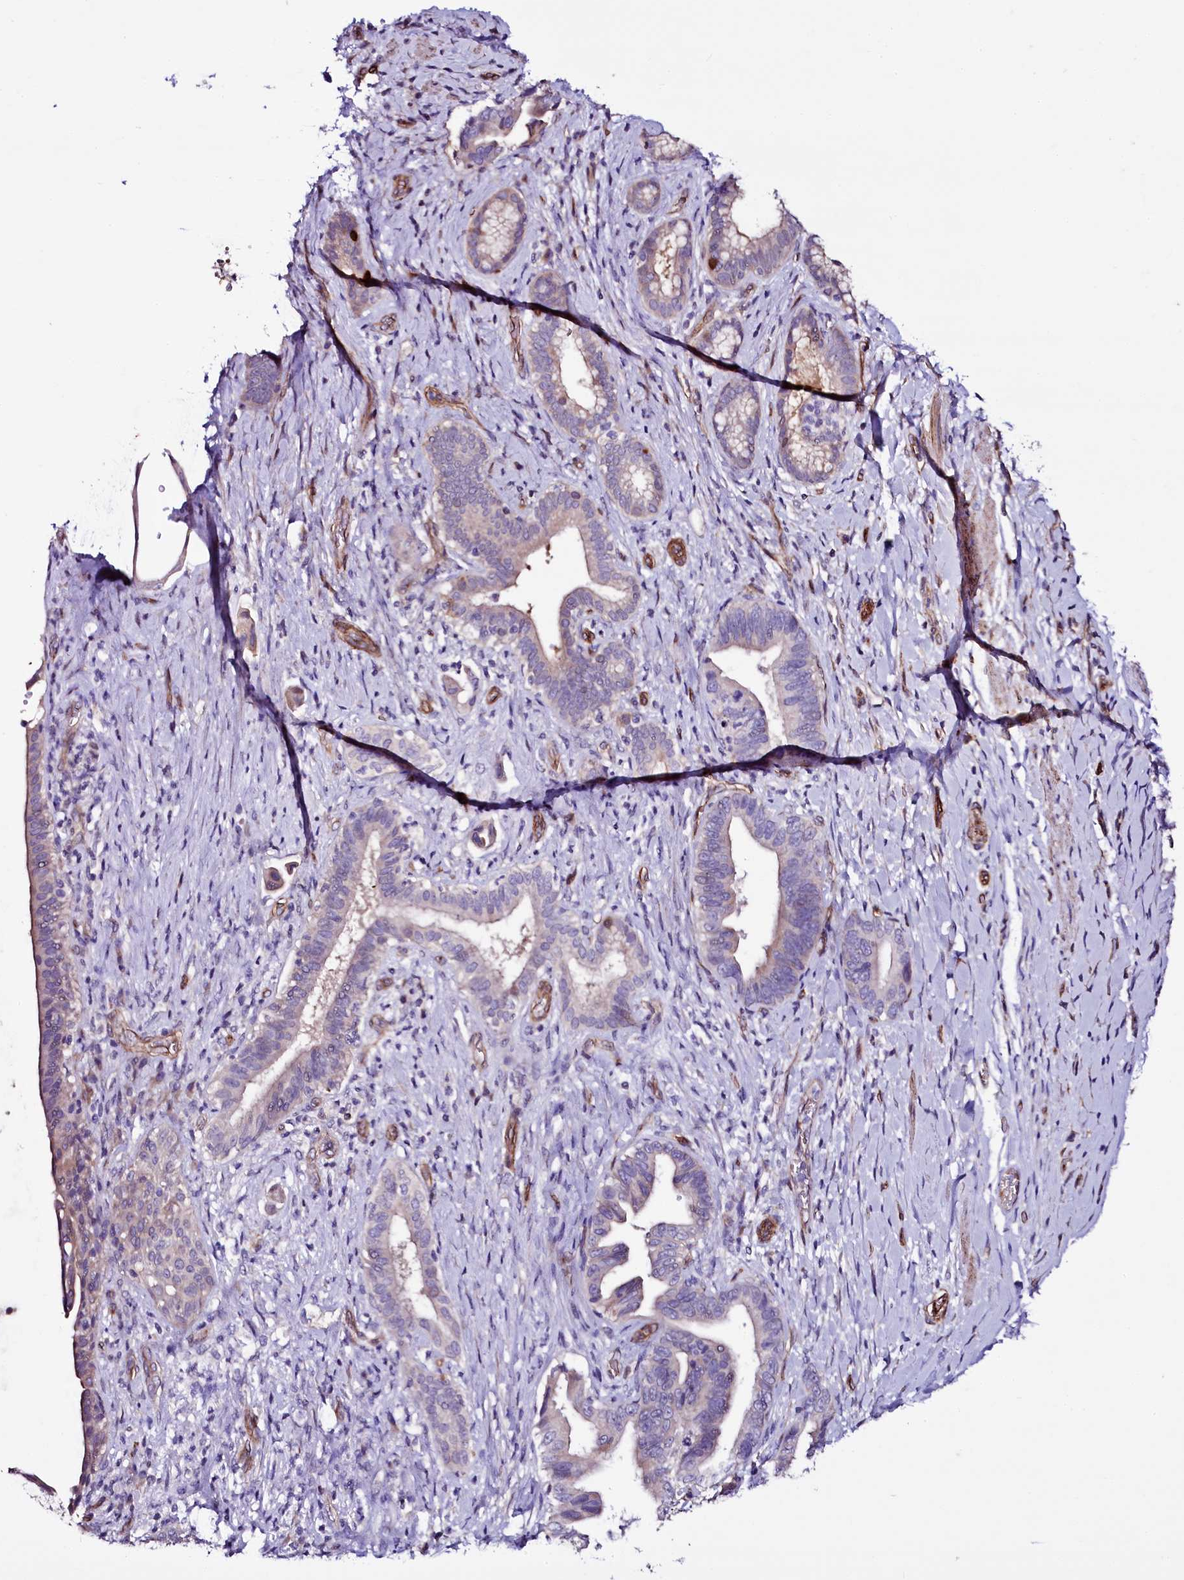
{"staining": {"intensity": "weak", "quantity": "<25%", "location": "cytoplasmic/membranous"}, "tissue": "pancreatic cancer", "cell_type": "Tumor cells", "image_type": "cancer", "snomed": [{"axis": "morphology", "description": "Adenocarcinoma, NOS"}, {"axis": "topography", "description": "Pancreas"}], "caption": "Tumor cells are negative for brown protein staining in adenocarcinoma (pancreatic).", "gene": "MEX3C", "patient": {"sex": "female", "age": 55}}